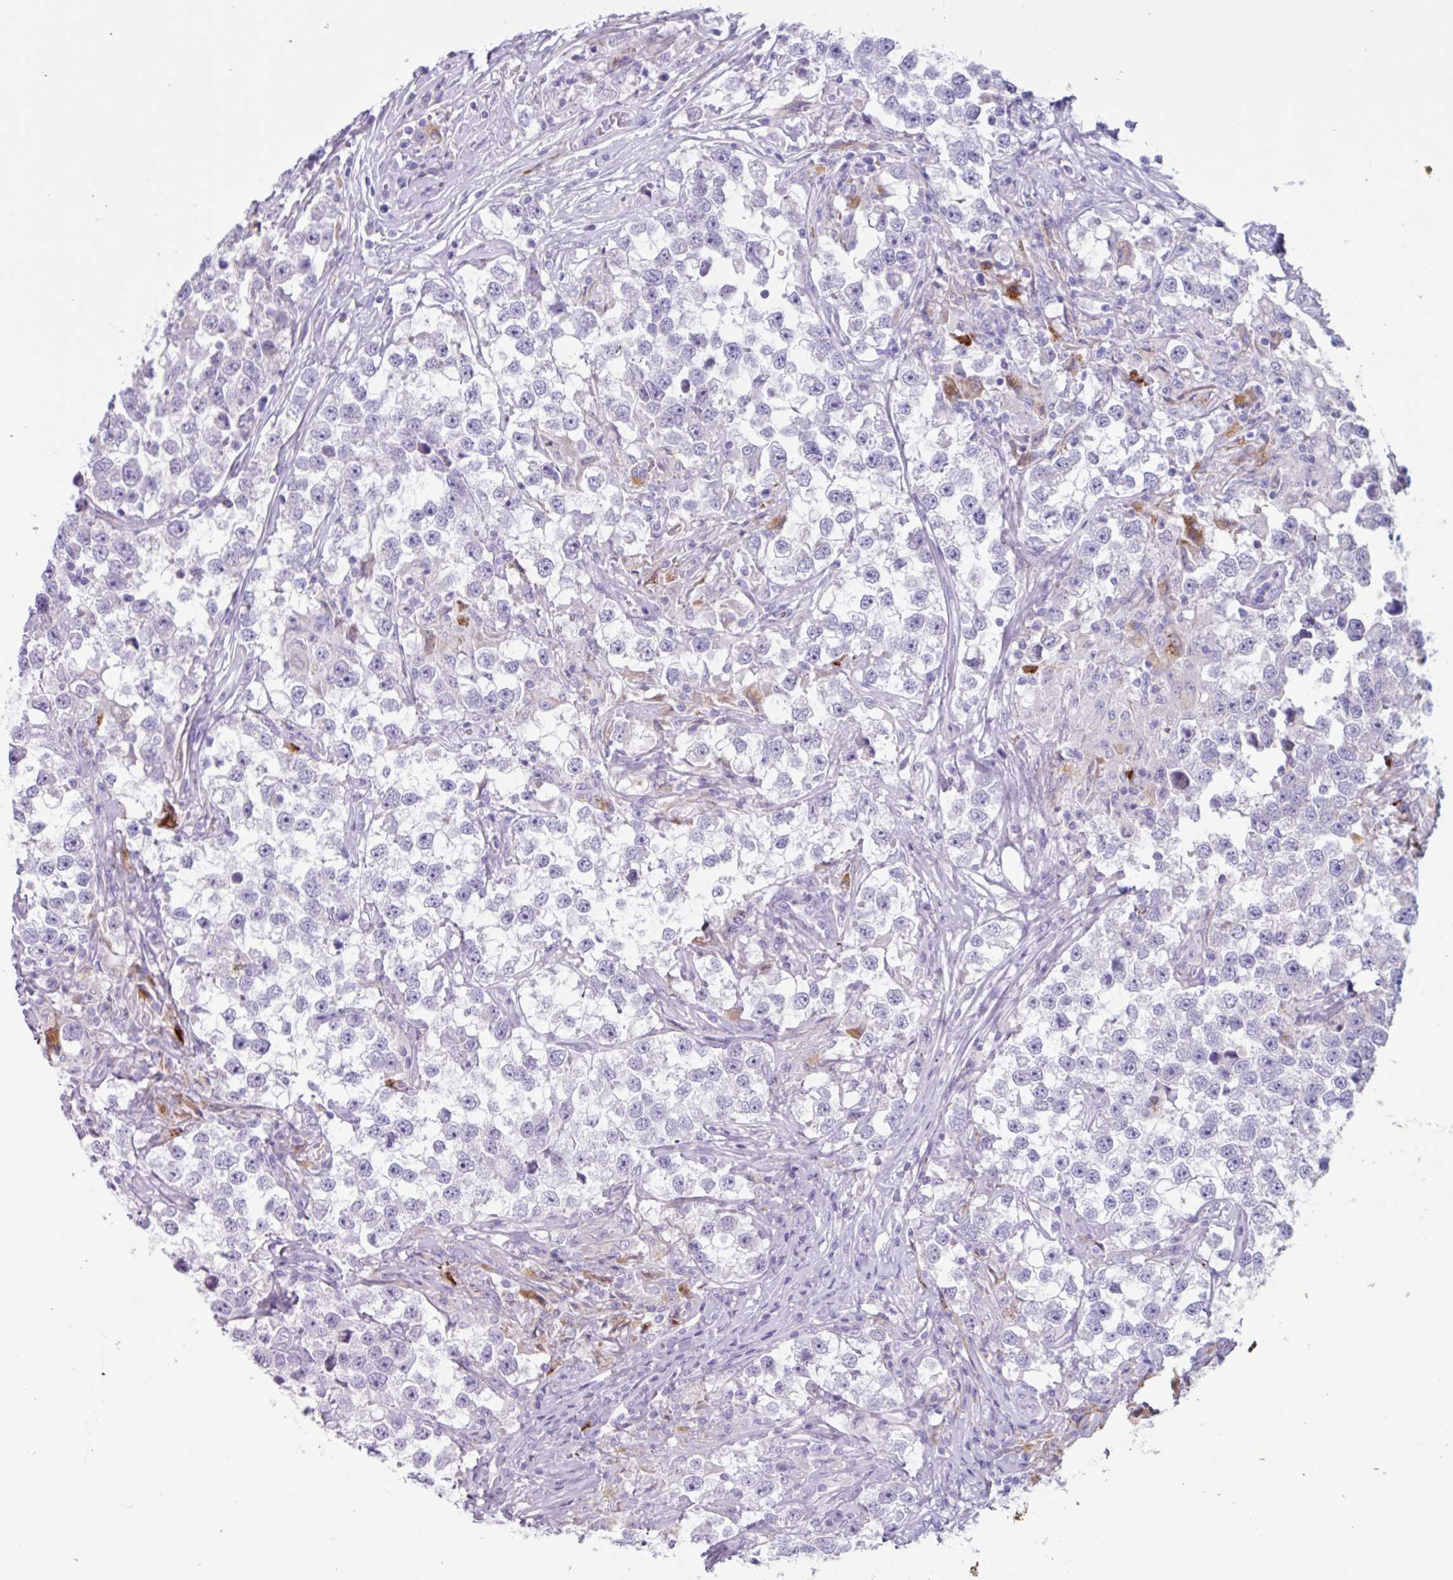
{"staining": {"intensity": "negative", "quantity": "none", "location": "none"}, "tissue": "testis cancer", "cell_type": "Tumor cells", "image_type": "cancer", "snomed": [{"axis": "morphology", "description": "Seminoma, NOS"}, {"axis": "topography", "description": "Testis"}], "caption": "IHC image of neoplastic tissue: testis cancer stained with DAB (3,3'-diaminobenzidine) exhibits no significant protein positivity in tumor cells.", "gene": "OR2T10", "patient": {"sex": "male", "age": 46}}